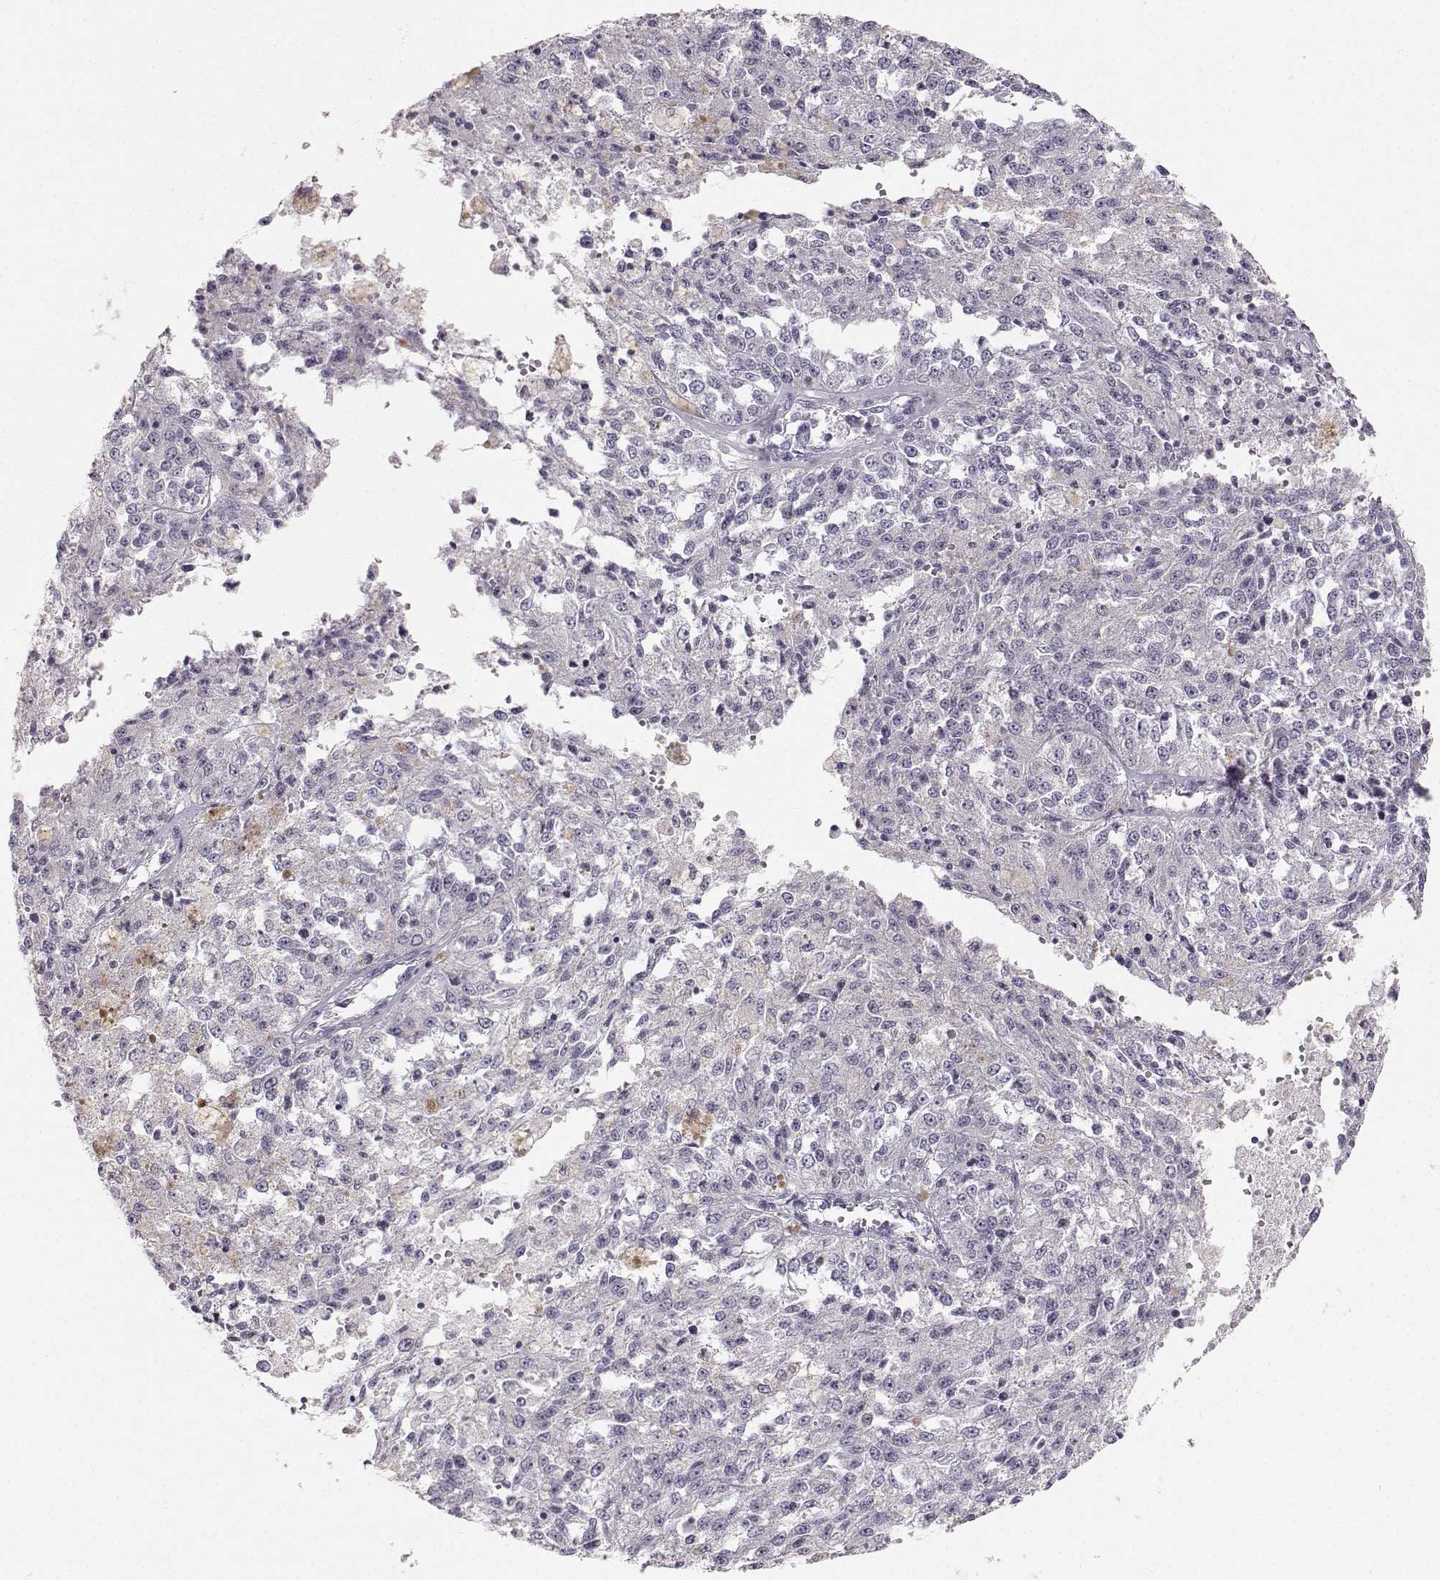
{"staining": {"intensity": "negative", "quantity": "none", "location": "none"}, "tissue": "melanoma", "cell_type": "Tumor cells", "image_type": "cancer", "snomed": [{"axis": "morphology", "description": "Malignant melanoma, Metastatic site"}, {"axis": "topography", "description": "Lymph node"}], "caption": "This is an immunohistochemistry image of human melanoma. There is no staining in tumor cells.", "gene": "OIP5", "patient": {"sex": "female", "age": 64}}